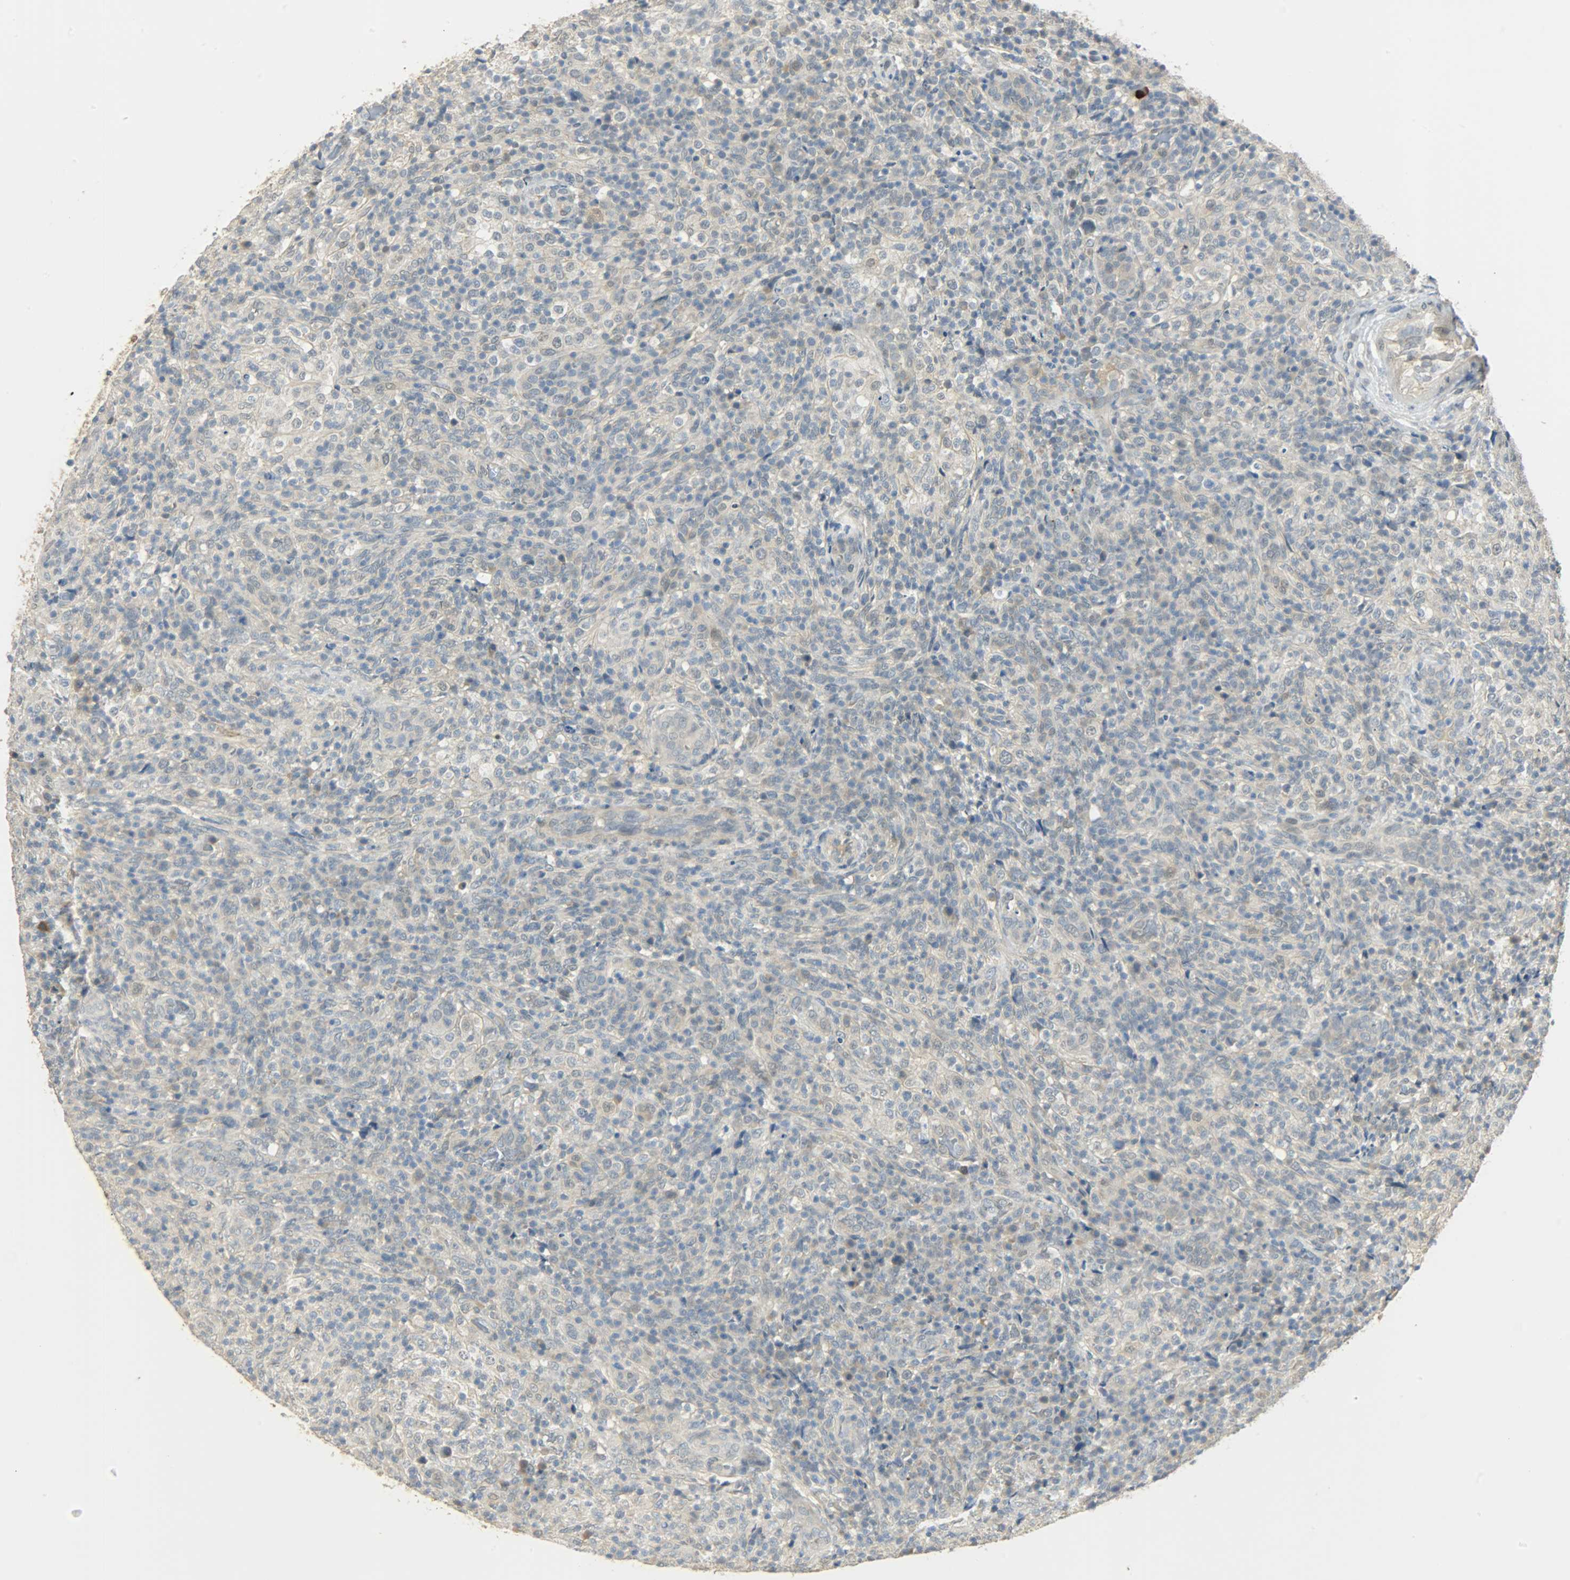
{"staining": {"intensity": "weak", "quantity": "25%-75%", "location": "cytoplasmic/membranous,nuclear"}, "tissue": "lymphoma", "cell_type": "Tumor cells", "image_type": "cancer", "snomed": [{"axis": "morphology", "description": "Malignant lymphoma, non-Hodgkin's type, High grade"}, {"axis": "topography", "description": "Lymph node"}], "caption": "Immunohistochemistry image of lymphoma stained for a protein (brown), which reveals low levels of weak cytoplasmic/membranous and nuclear staining in about 25%-75% of tumor cells.", "gene": "USP13", "patient": {"sex": "female", "age": 76}}